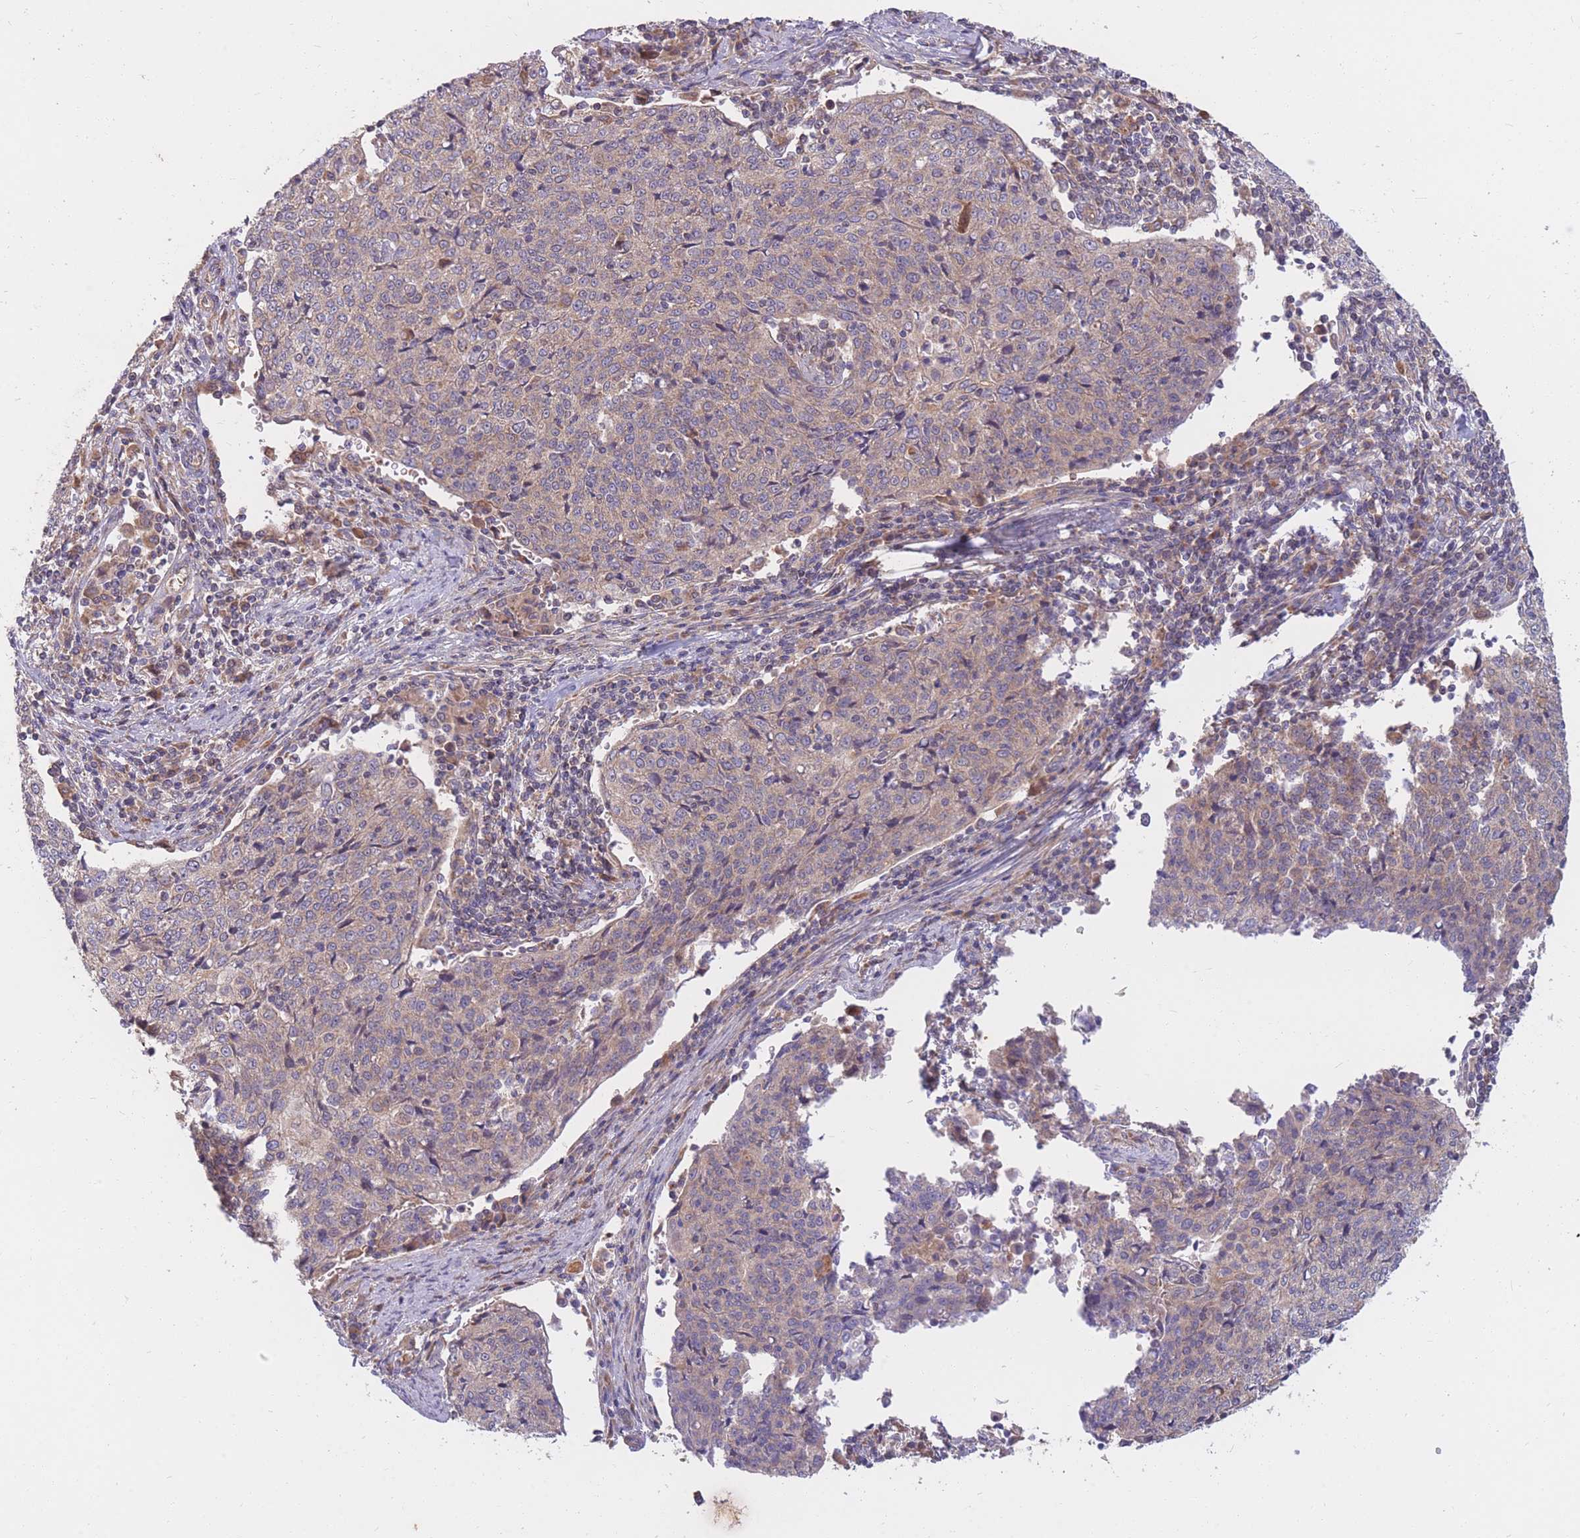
{"staining": {"intensity": "weak", "quantity": "25%-75%", "location": "cytoplasmic/membranous"}, "tissue": "cervical cancer", "cell_type": "Tumor cells", "image_type": "cancer", "snomed": [{"axis": "morphology", "description": "Squamous cell carcinoma, NOS"}, {"axis": "topography", "description": "Cervix"}], "caption": "IHC staining of cervical cancer (squamous cell carcinoma), which reveals low levels of weak cytoplasmic/membranous positivity in approximately 25%-75% of tumor cells indicating weak cytoplasmic/membranous protein expression. The staining was performed using DAB (brown) for protein detection and nuclei were counterstained in hematoxylin (blue).", "gene": "PTPMT1", "patient": {"sex": "female", "age": 48}}